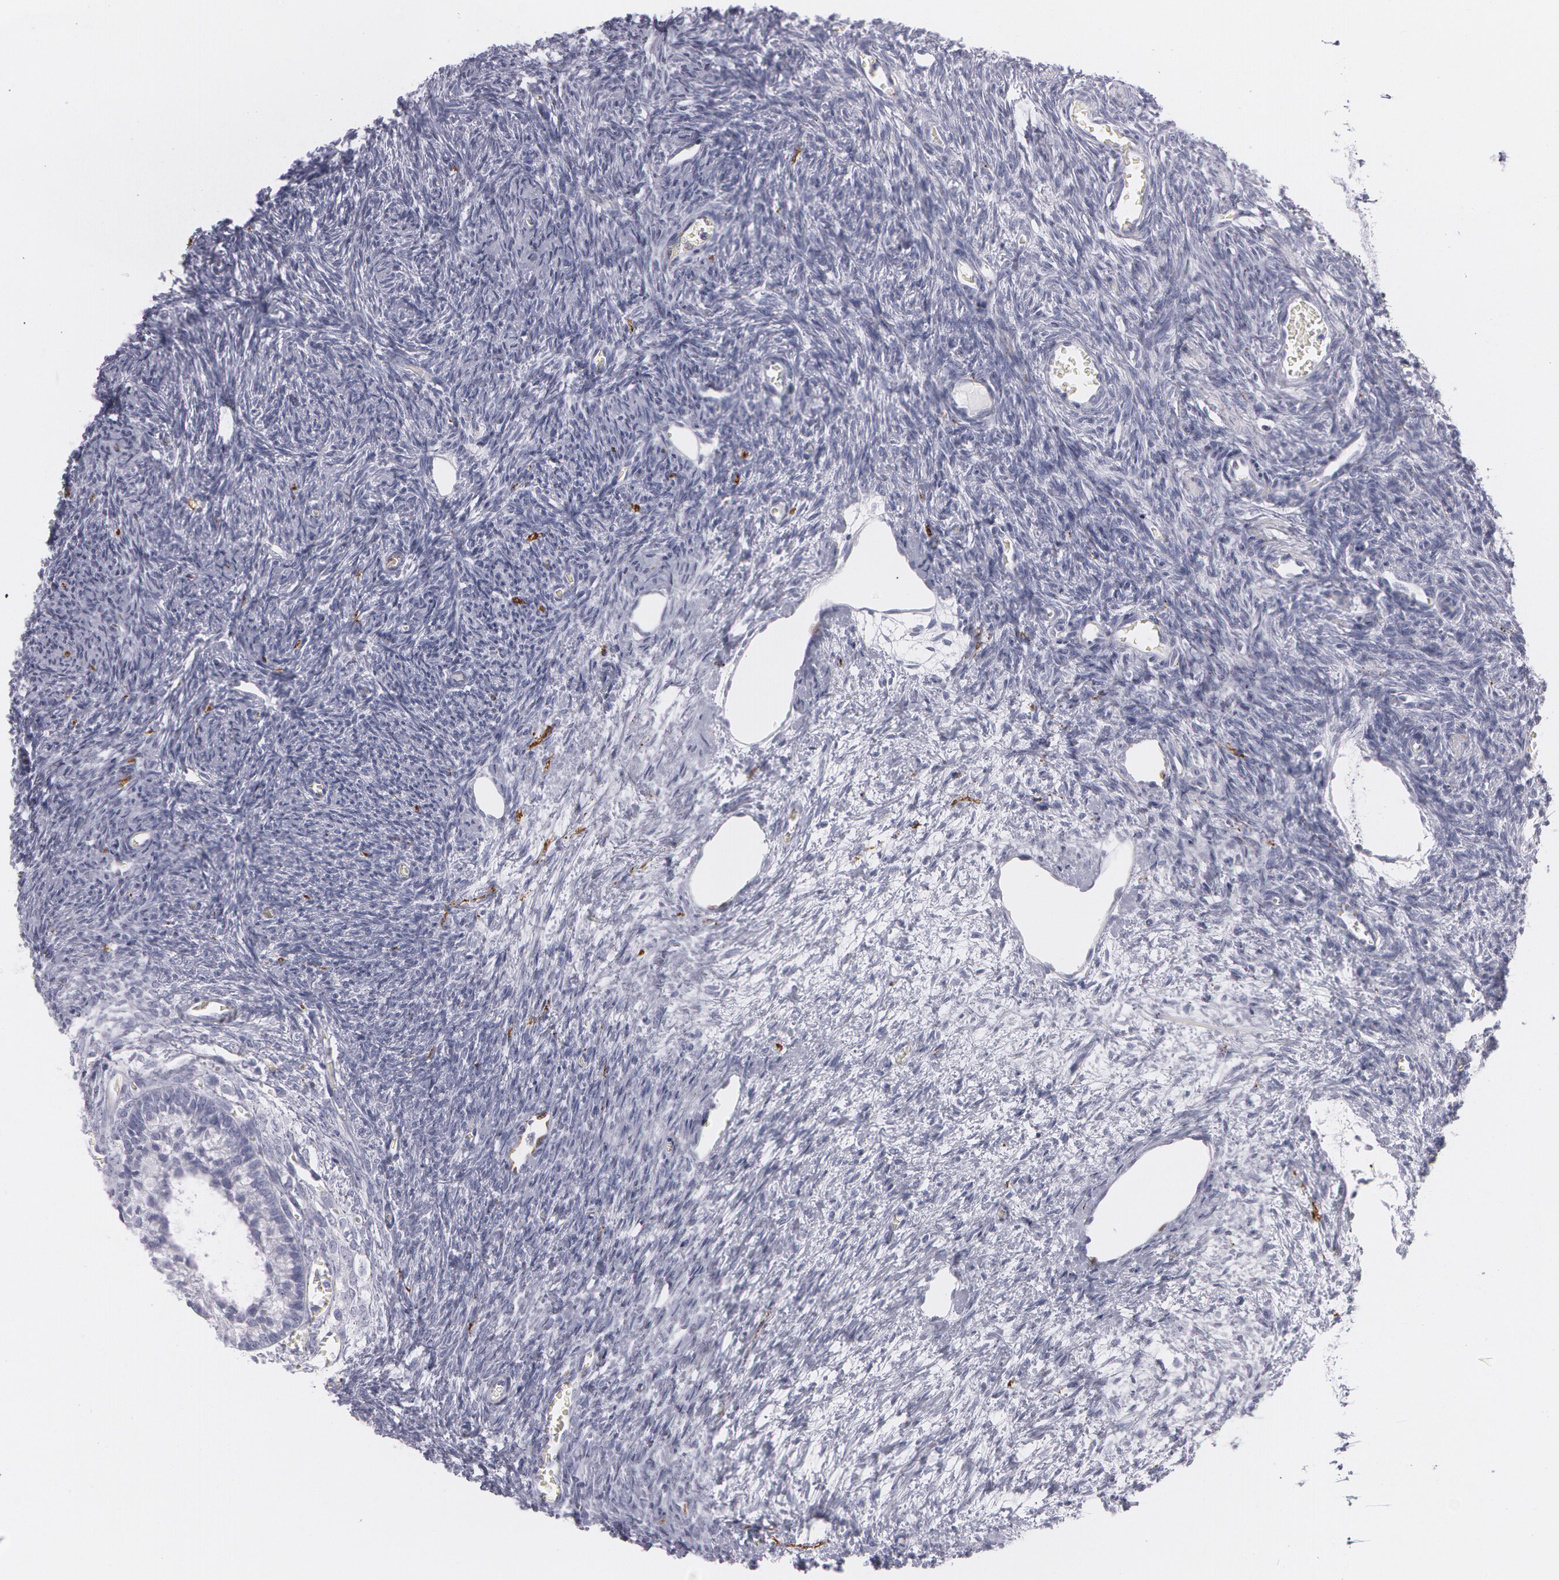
{"staining": {"intensity": "negative", "quantity": "none", "location": "none"}, "tissue": "ovary", "cell_type": "Follicle cells", "image_type": "normal", "snomed": [{"axis": "morphology", "description": "Normal tissue, NOS"}, {"axis": "topography", "description": "Ovary"}], "caption": "The image exhibits no staining of follicle cells in normal ovary. (DAB (3,3'-diaminobenzidine) immunohistochemistry, high magnification).", "gene": "SNCG", "patient": {"sex": "female", "age": 27}}